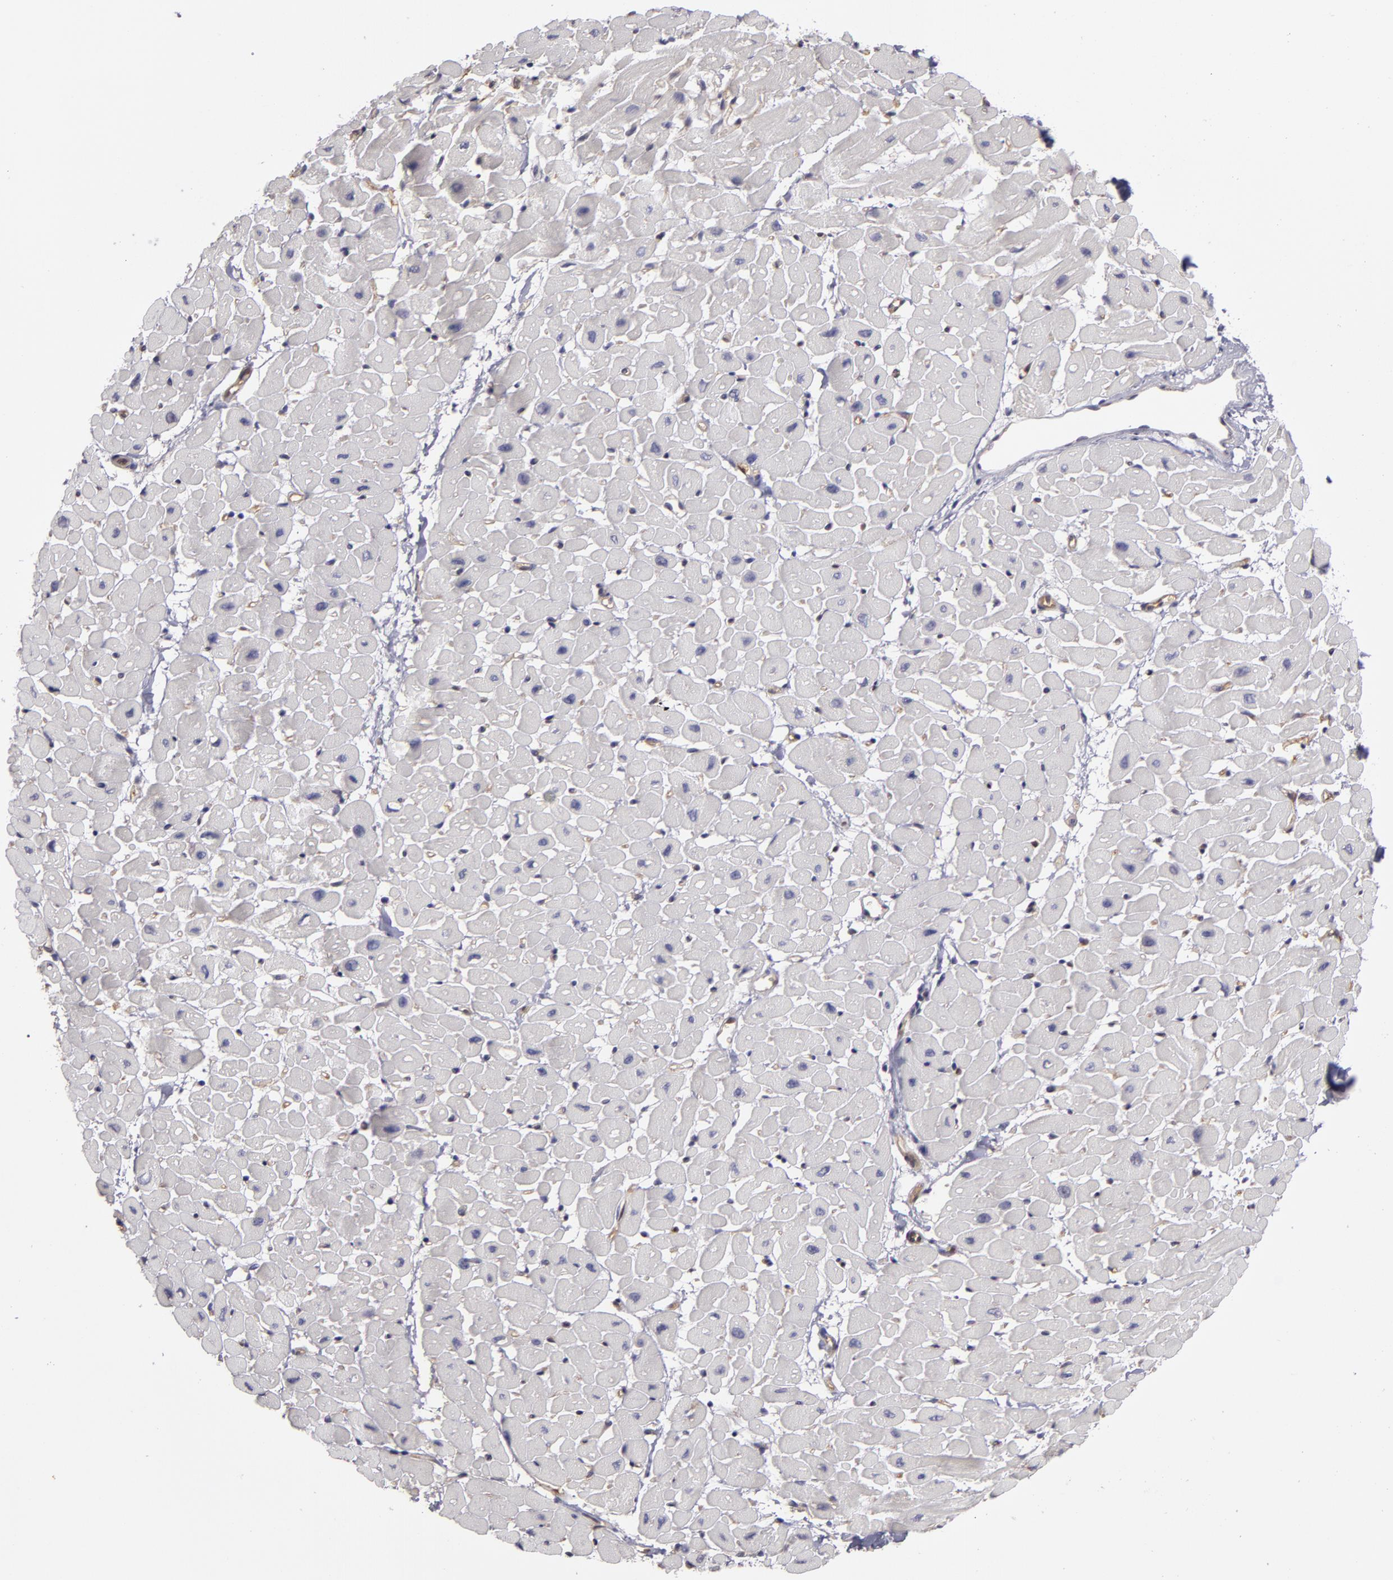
{"staining": {"intensity": "negative", "quantity": "none", "location": "none"}, "tissue": "heart muscle", "cell_type": "Cardiomyocytes", "image_type": "normal", "snomed": [{"axis": "morphology", "description": "Normal tissue, NOS"}, {"axis": "topography", "description": "Heart"}], "caption": "Cardiomyocytes show no significant positivity in unremarkable heart muscle. (Brightfield microscopy of DAB immunohistochemistry at high magnification).", "gene": "ZNF229", "patient": {"sex": "male", "age": 45}}